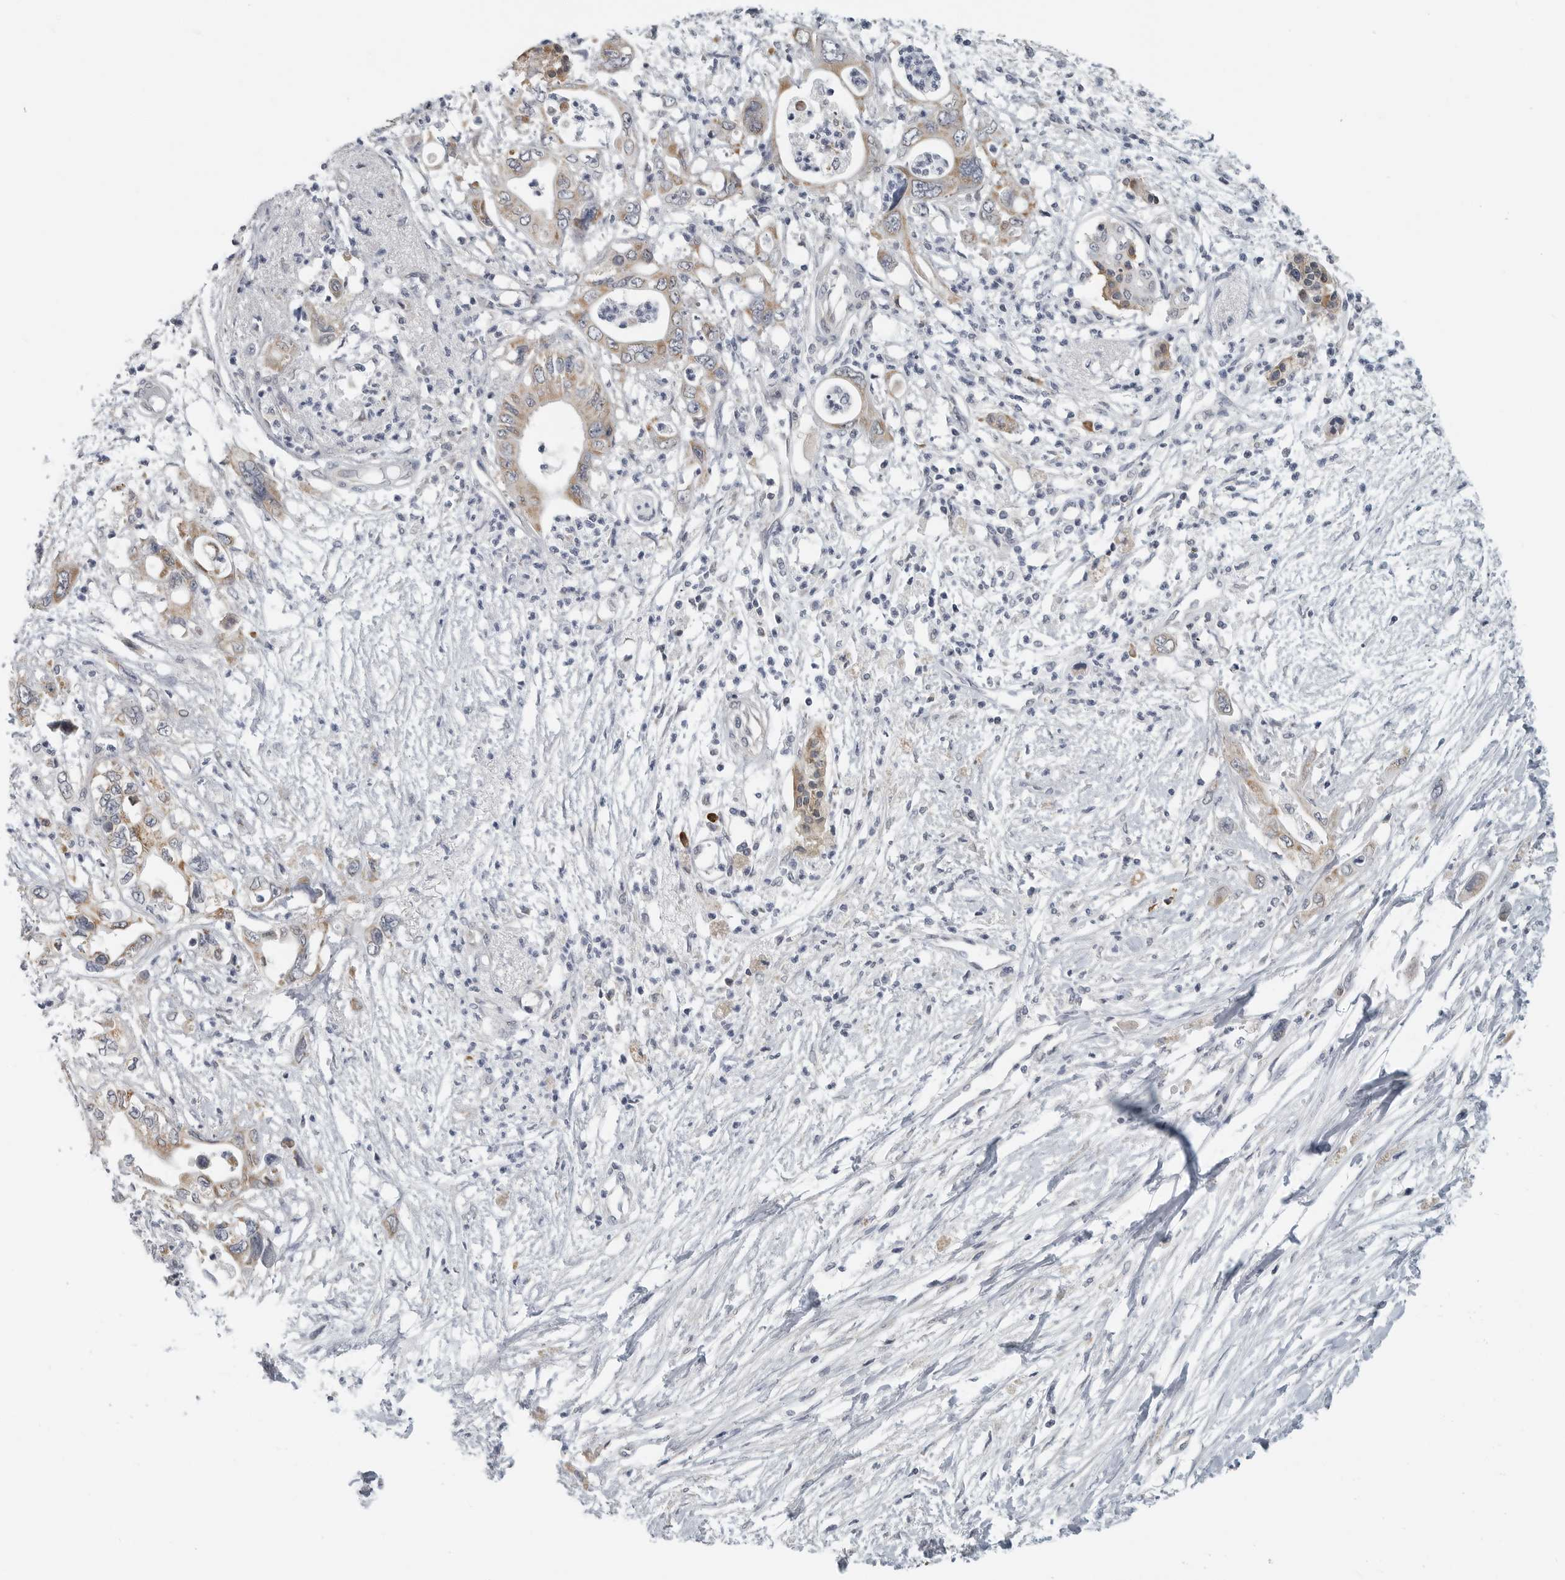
{"staining": {"intensity": "moderate", "quantity": ">75%", "location": "cytoplasmic/membranous"}, "tissue": "pancreatic cancer", "cell_type": "Tumor cells", "image_type": "cancer", "snomed": [{"axis": "morphology", "description": "Adenocarcinoma, NOS"}, {"axis": "topography", "description": "Pancreas"}], "caption": "IHC image of human pancreatic cancer stained for a protein (brown), which reveals medium levels of moderate cytoplasmic/membranous positivity in approximately >75% of tumor cells.", "gene": "IL12RB2", "patient": {"sex": "male", "age": 66}}